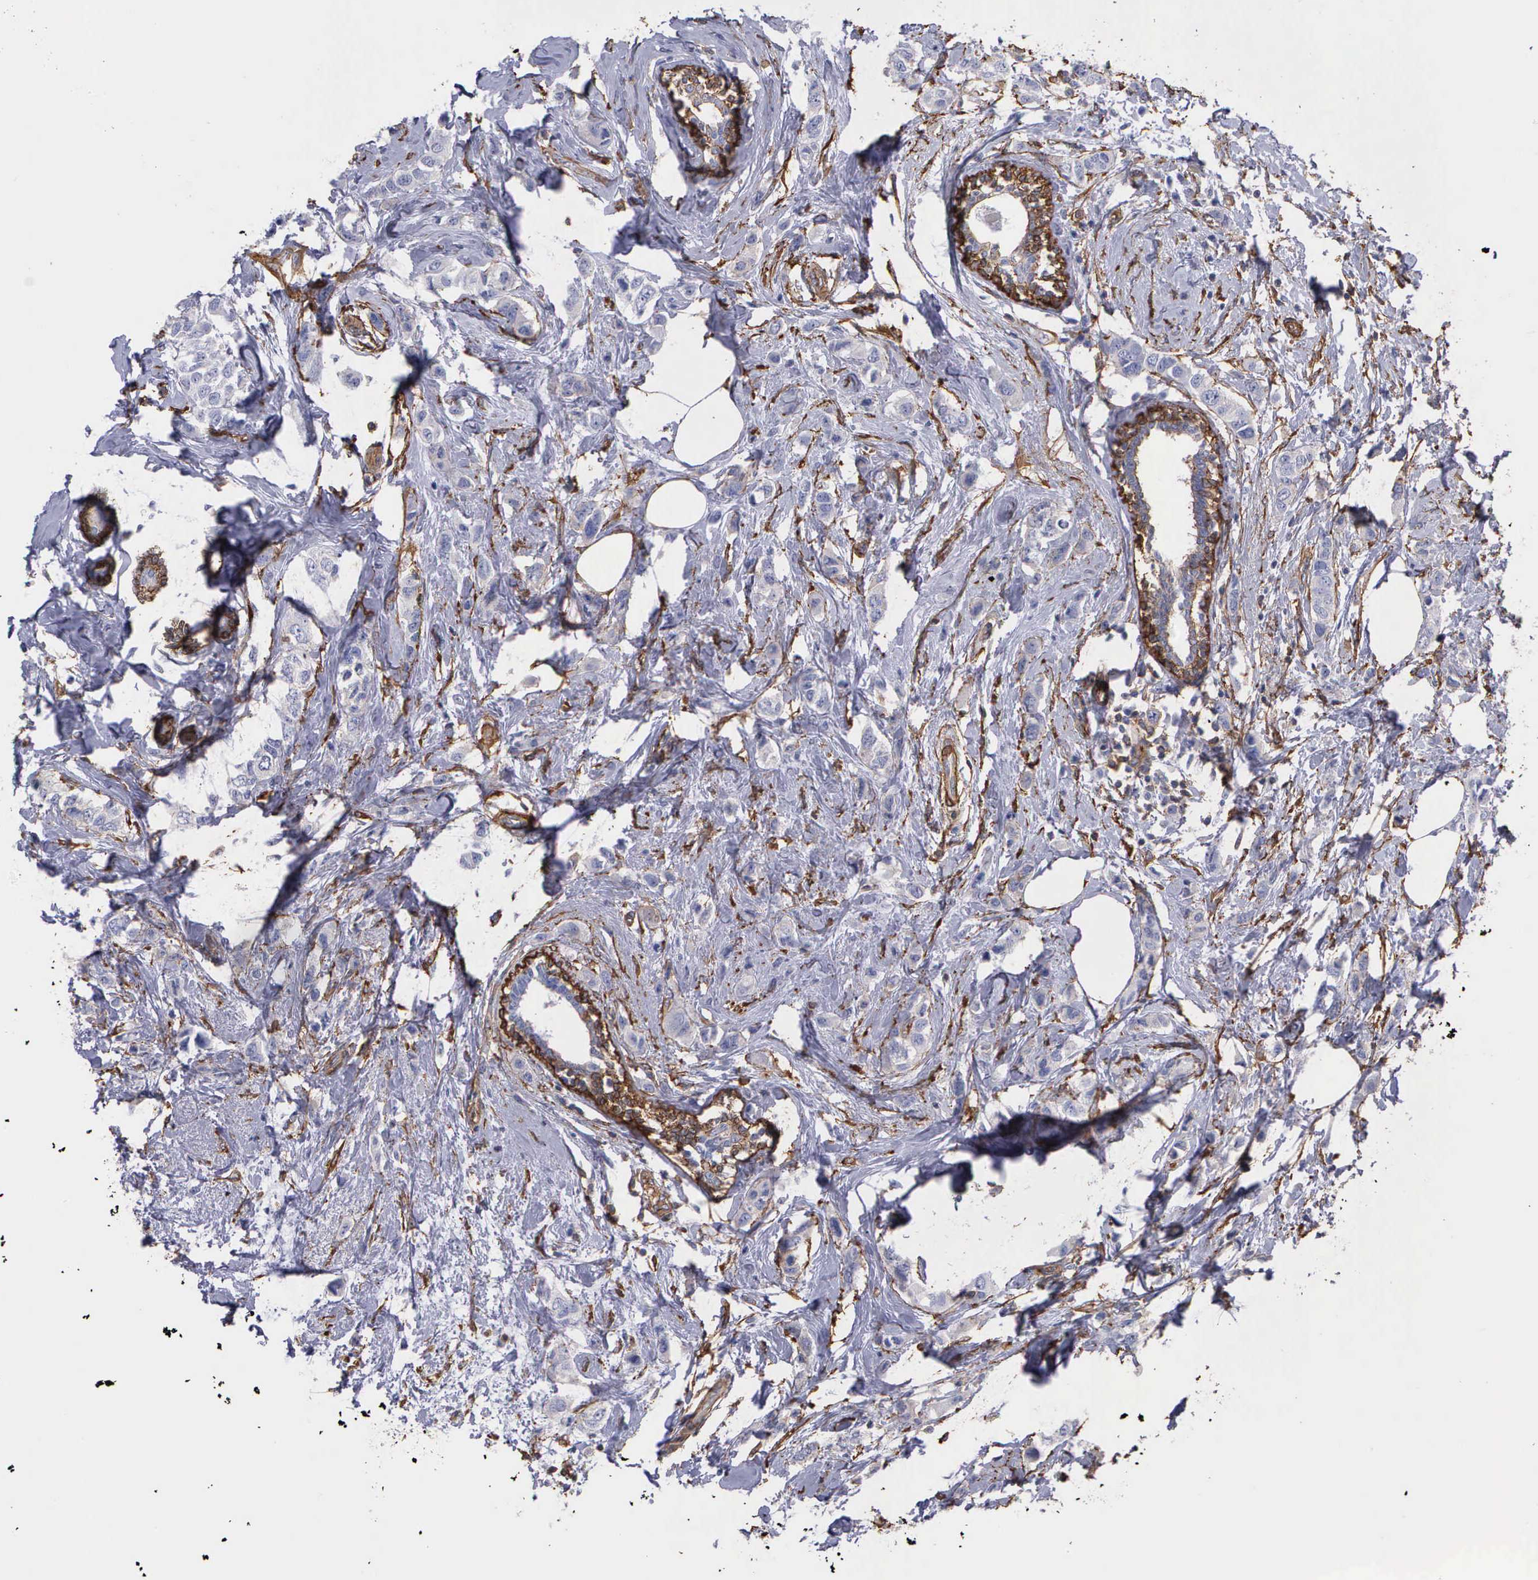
{"staining": {"intensity": "weak", "quantity": "<25%", "location": "cytoplasmic/membranous"}, "tissue": "breast cancer", "cell_type": "Tumor cells", "image_type": "cancer", "snomed": [{"axis": "morphology", "description": "Normal tissue, NOS"}, {"axis": "morphology", "description": "Duct carcinoma"}, {"axis": "topography", "description": "Breast"}], "caption": "Breast cancer (infiltrating ductal carcinoma) was stained to show a protein in brown. There is no significant staining in tumor cells.", "gene": "FLNA", "patient": {"sex": "female", "age": 50}}